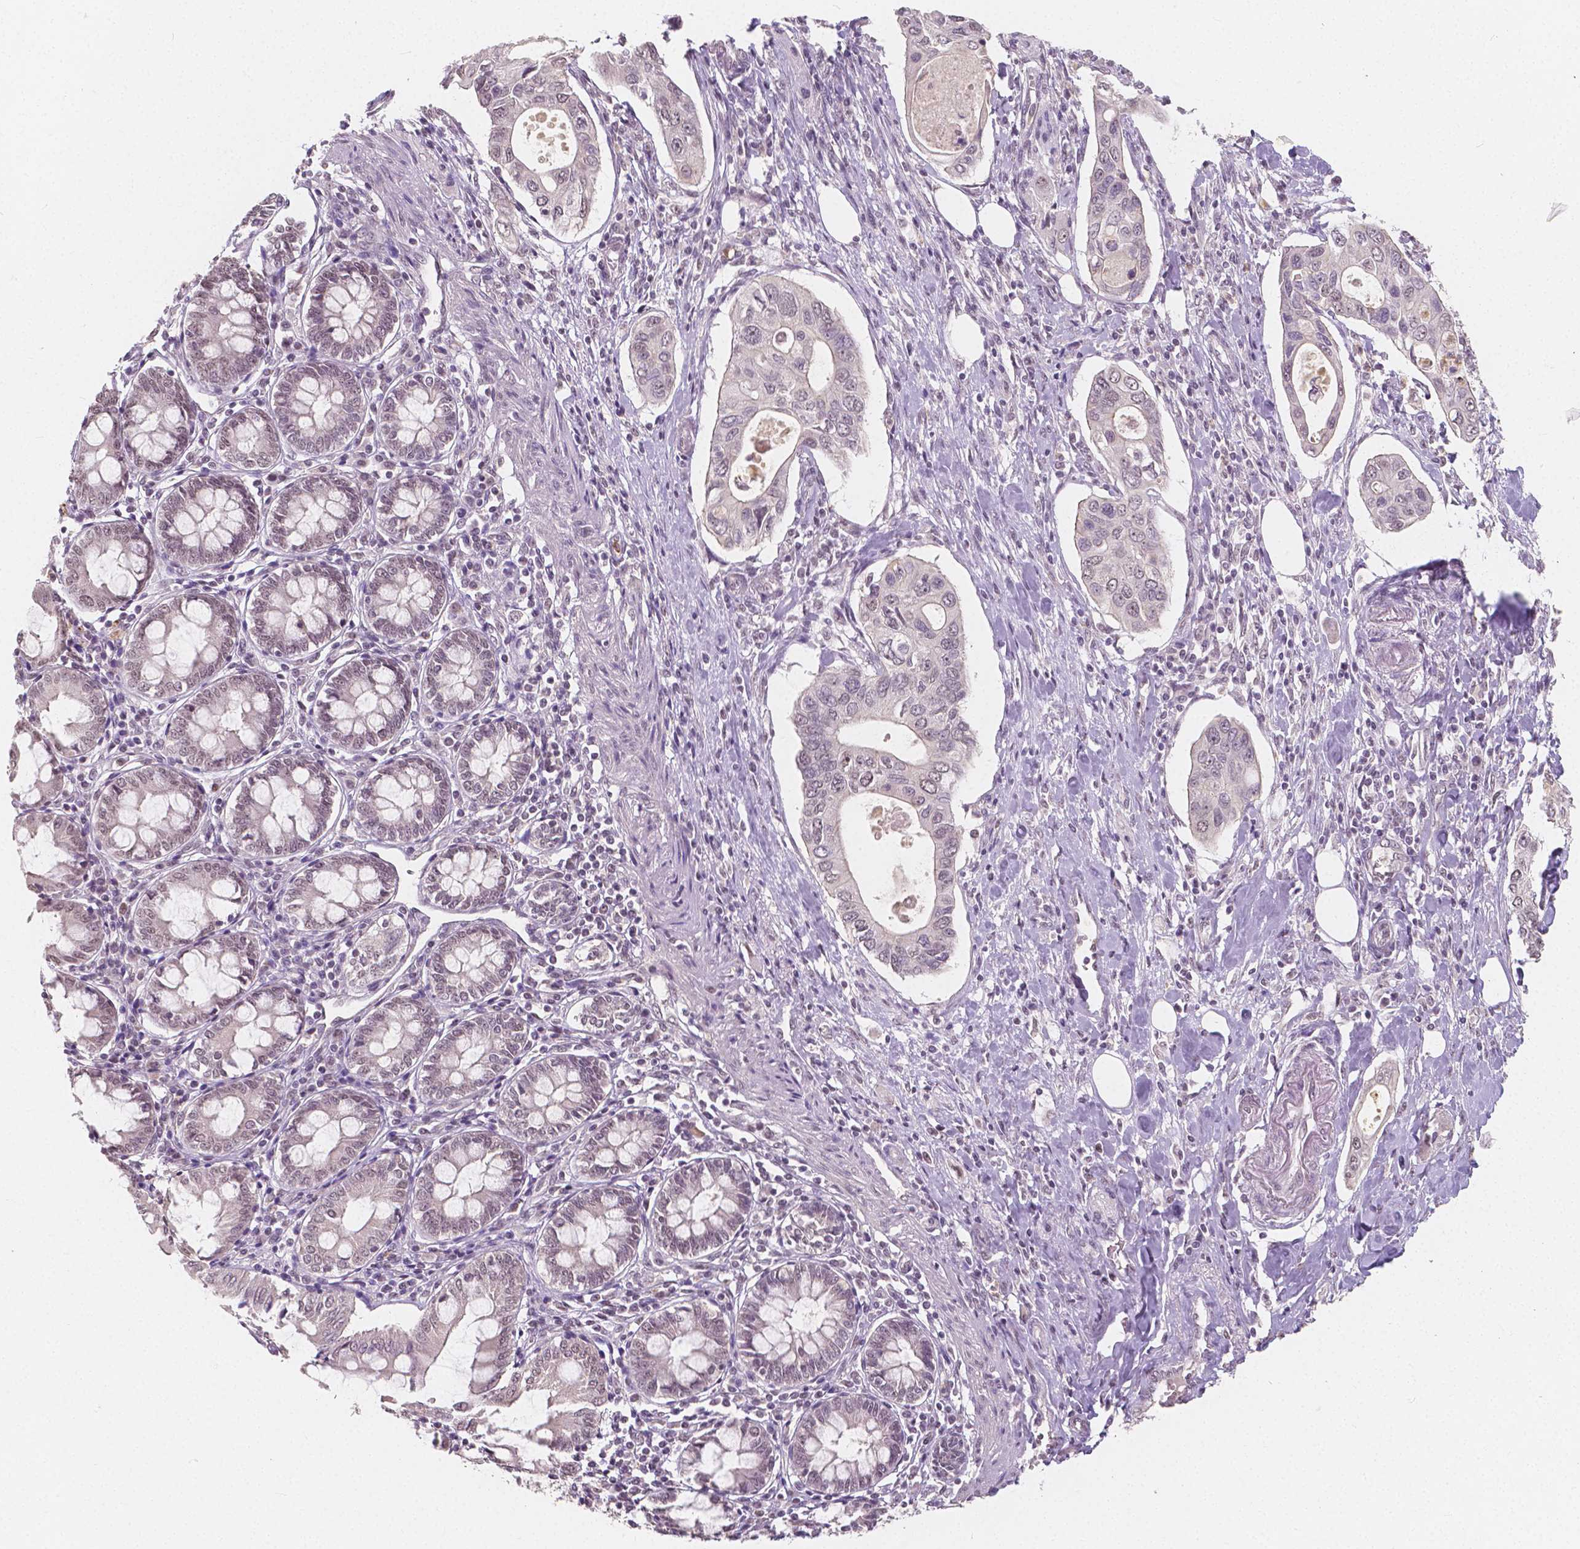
{"staining": {"intensity": "weak", "quantity": "<25%", "location": "nuclear"}, "tissue": "pancreatic cancer", "cell_type": "Tumor cells", "image_type": "cancer", "snomed": [{"axis": "morphology", "description": "Adenocarcinoma, NOS"}, {"axis": "topography", "description": "Pancreas"}], "caption": "Pancreatic cancer (adenocarcinoma) was stained to show a protein in brown. There is no significant positivity in tumor cells.", "gene": "NOLC1", "patient": {"sex": "female", "age": 63}}